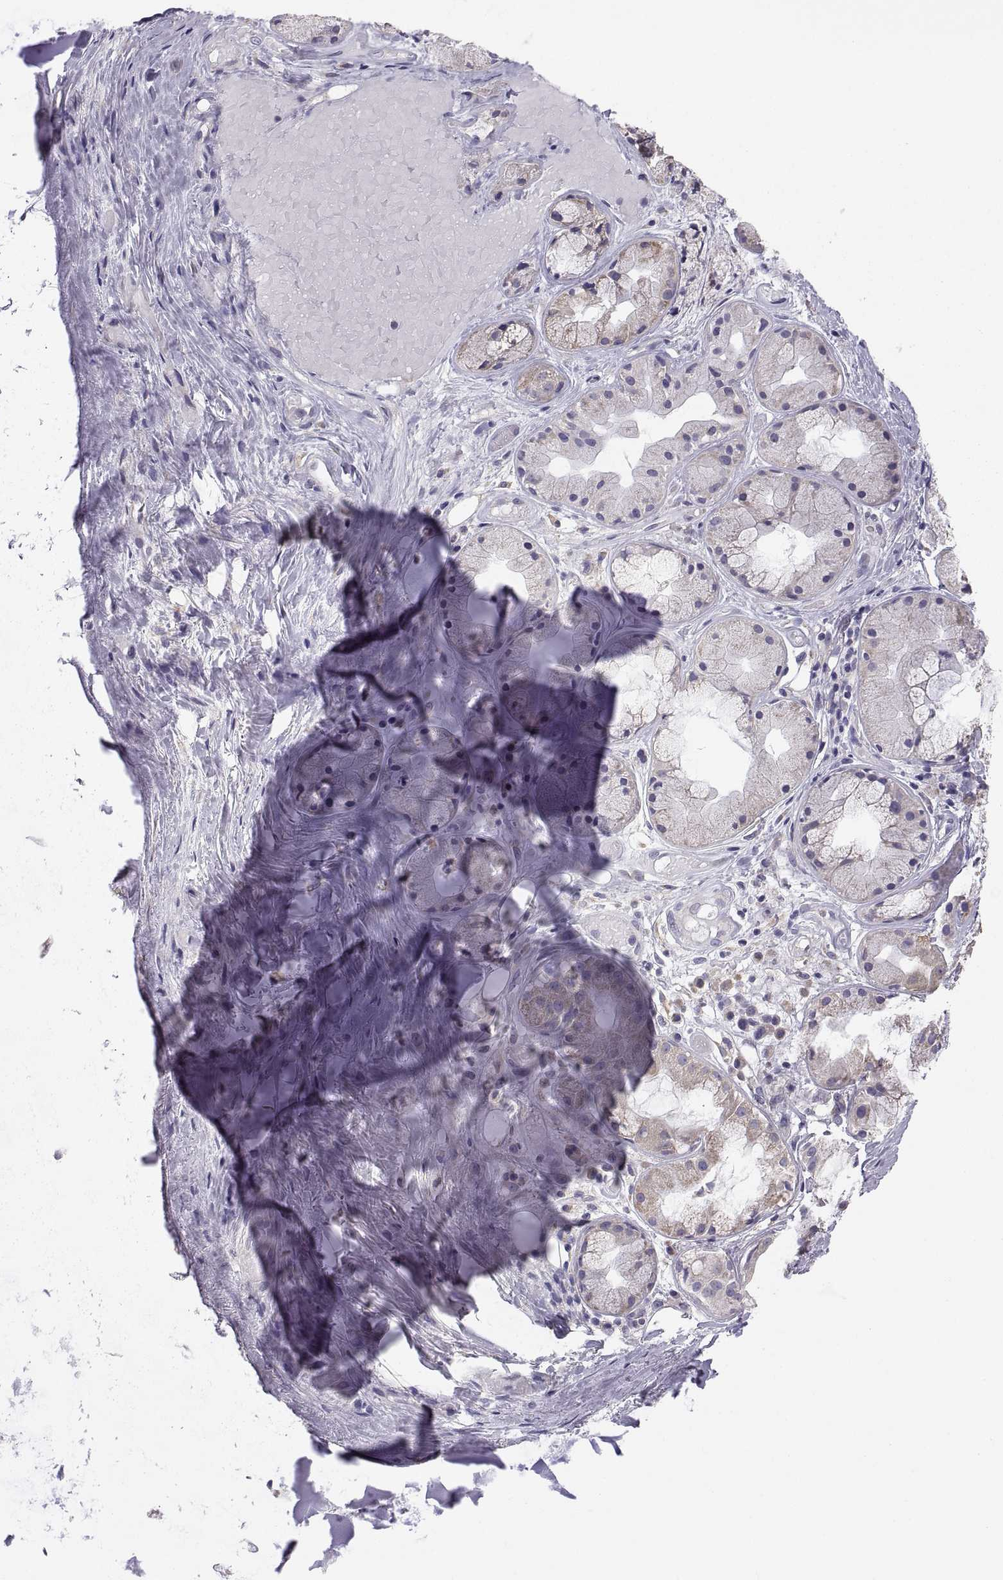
{"staining": {"intensity": "negative", "quantity": "none", "location": "none"}, "tissue": "soft tissue", "cell_type": "Chondrocytes", "image_type": "normal", "snomed": [{"axis": "morphology", "description": "Normal tissue, NOS"}, {"axis": "topography", "description": "Cartilage tissue"}], "caption": "Immunohistochemistry micrograph of unremarkable human soft tissue stained for a protein (brown), which exhibits no positivity in chondrocytes.", "gene": "TNNC1", "patient": {"sex": "male", "age": 62}}